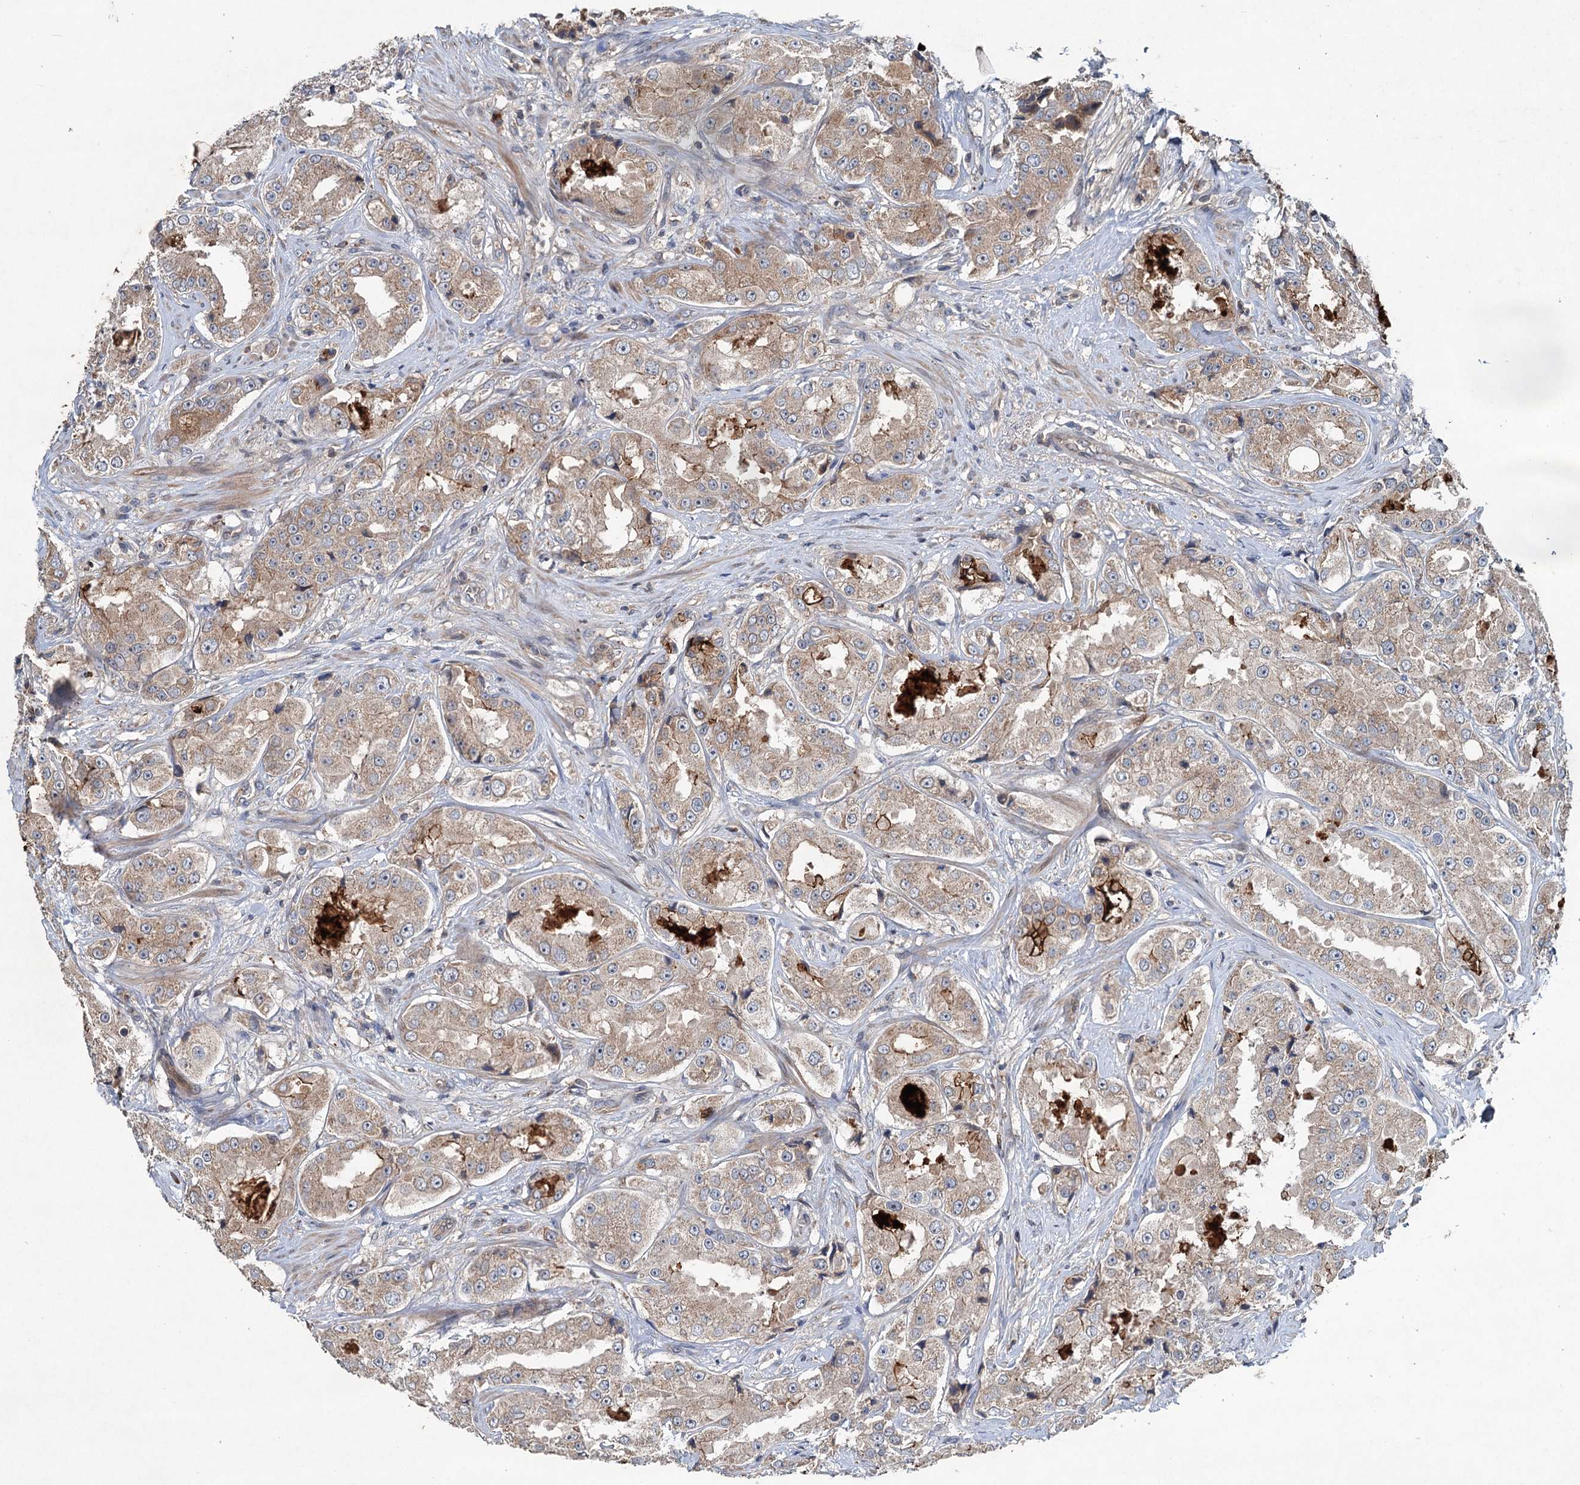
{"staining": {"intensity": "strong", "quantity": "<25%", "location": "cytoplasmic/membranous"}, "tissue": "prostate cancer", "cell_type": "Tumor cells", "image_type": "cancer", "snomed": [{"axis": "morphology", "description": "Adenocarcinoma, High grade"}, {"axis": "topography", "description": "Prostate"}], "caption": "Immunohistochemical staining of human adenocarcinoma (high-grade) (prostate) displays strong cytoplasmic/membranous protein expression in approximately <25% of tumor cells.", "gene": "TAPBPL", "patient": {"sex": "male", "age": 73}}